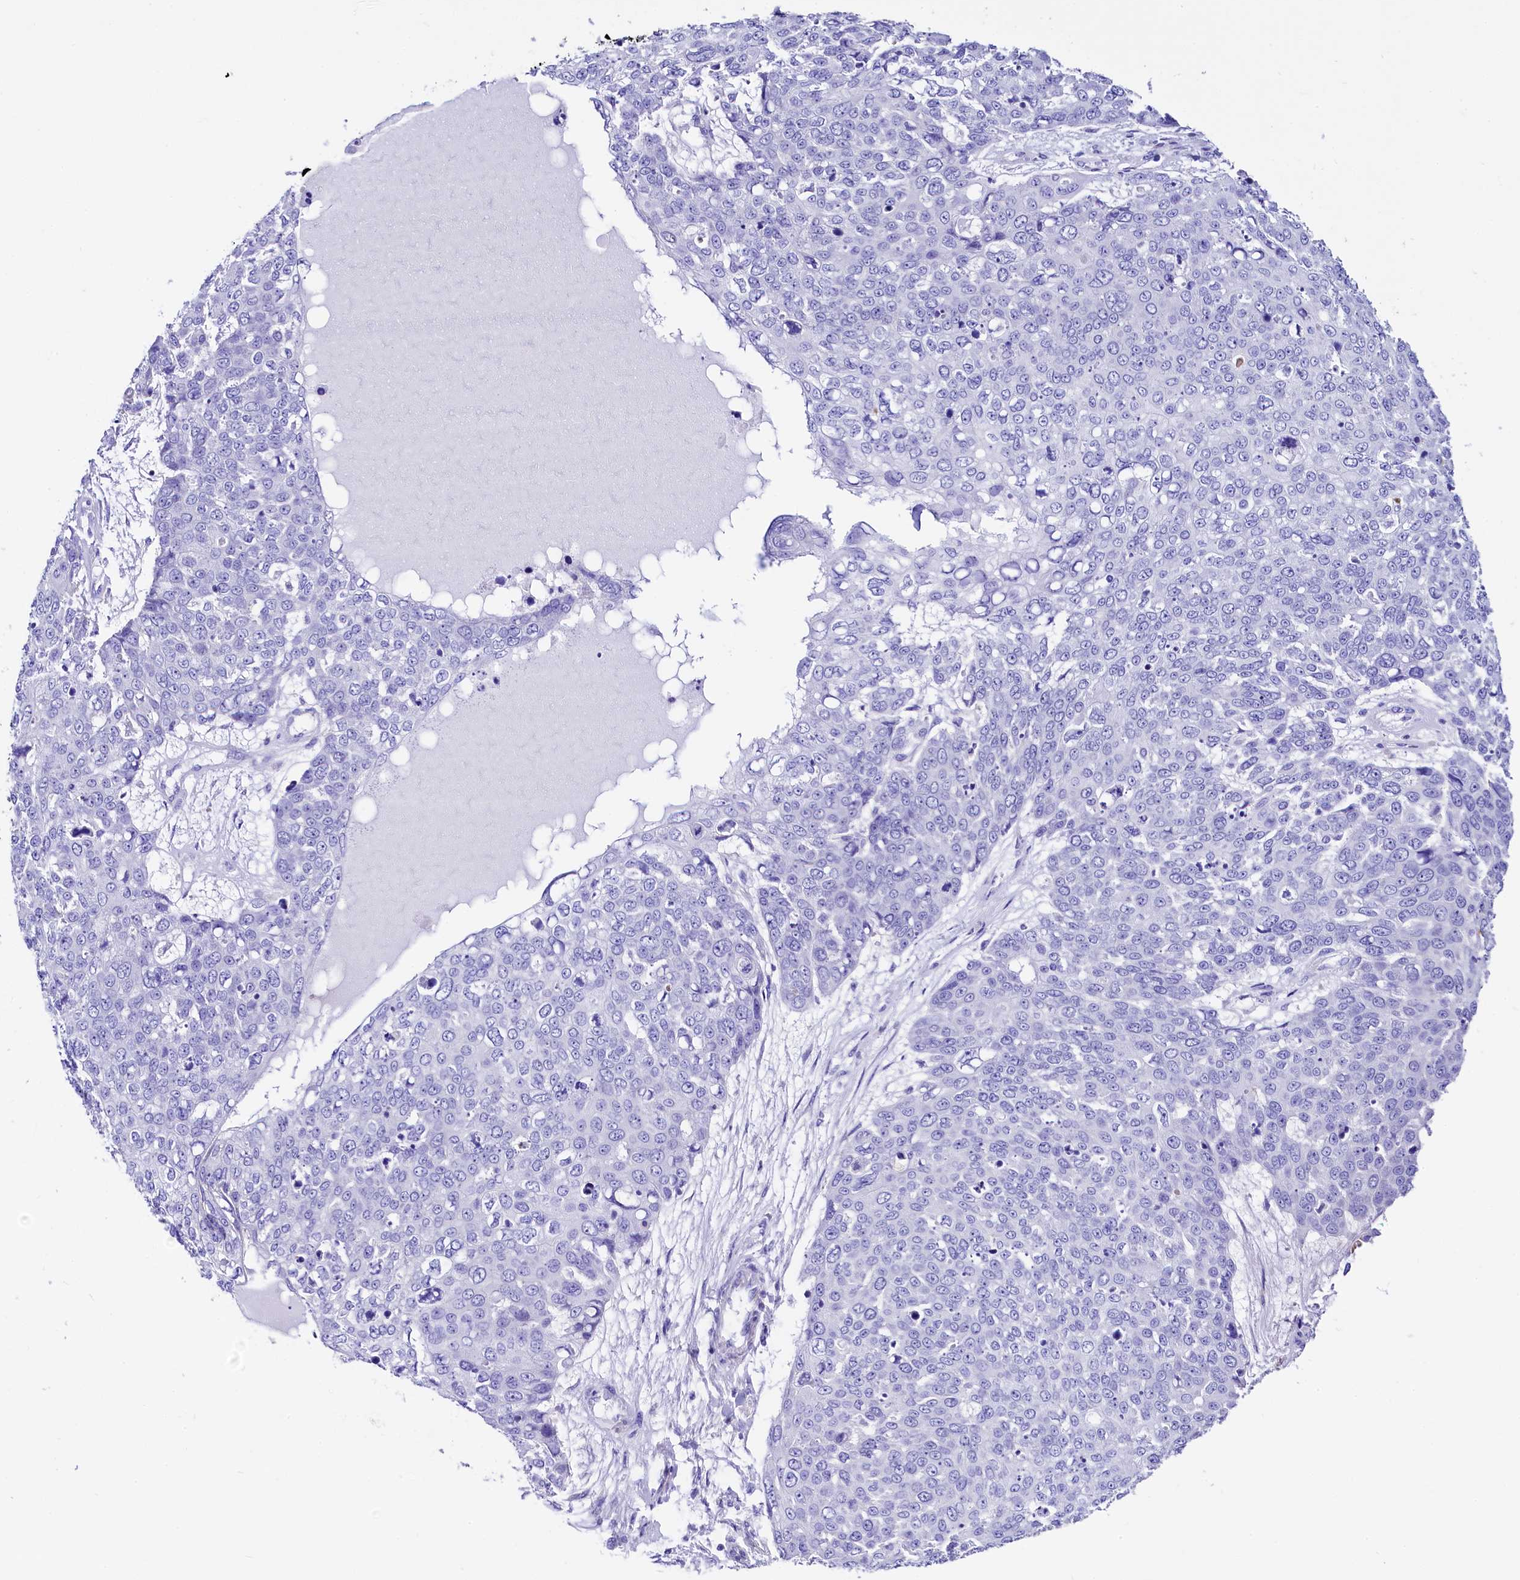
{"staining": {"intensity": "negative", "quantity": "none", "location": "none"}, "tissue": "skin cancer", "cell_type": "Tumor cells", "image_type": "cancer", "snomed": [{"axis": "morphology", "description": "Squamous cell carcinoma, NOS"}, {"axis": "topography", "description": "Skin"}], "caption": "Tumor cells are negative for protein expression in human skin cancer.", "gene": "RBP3", "patient": {"sex": "male", "age": 71}}